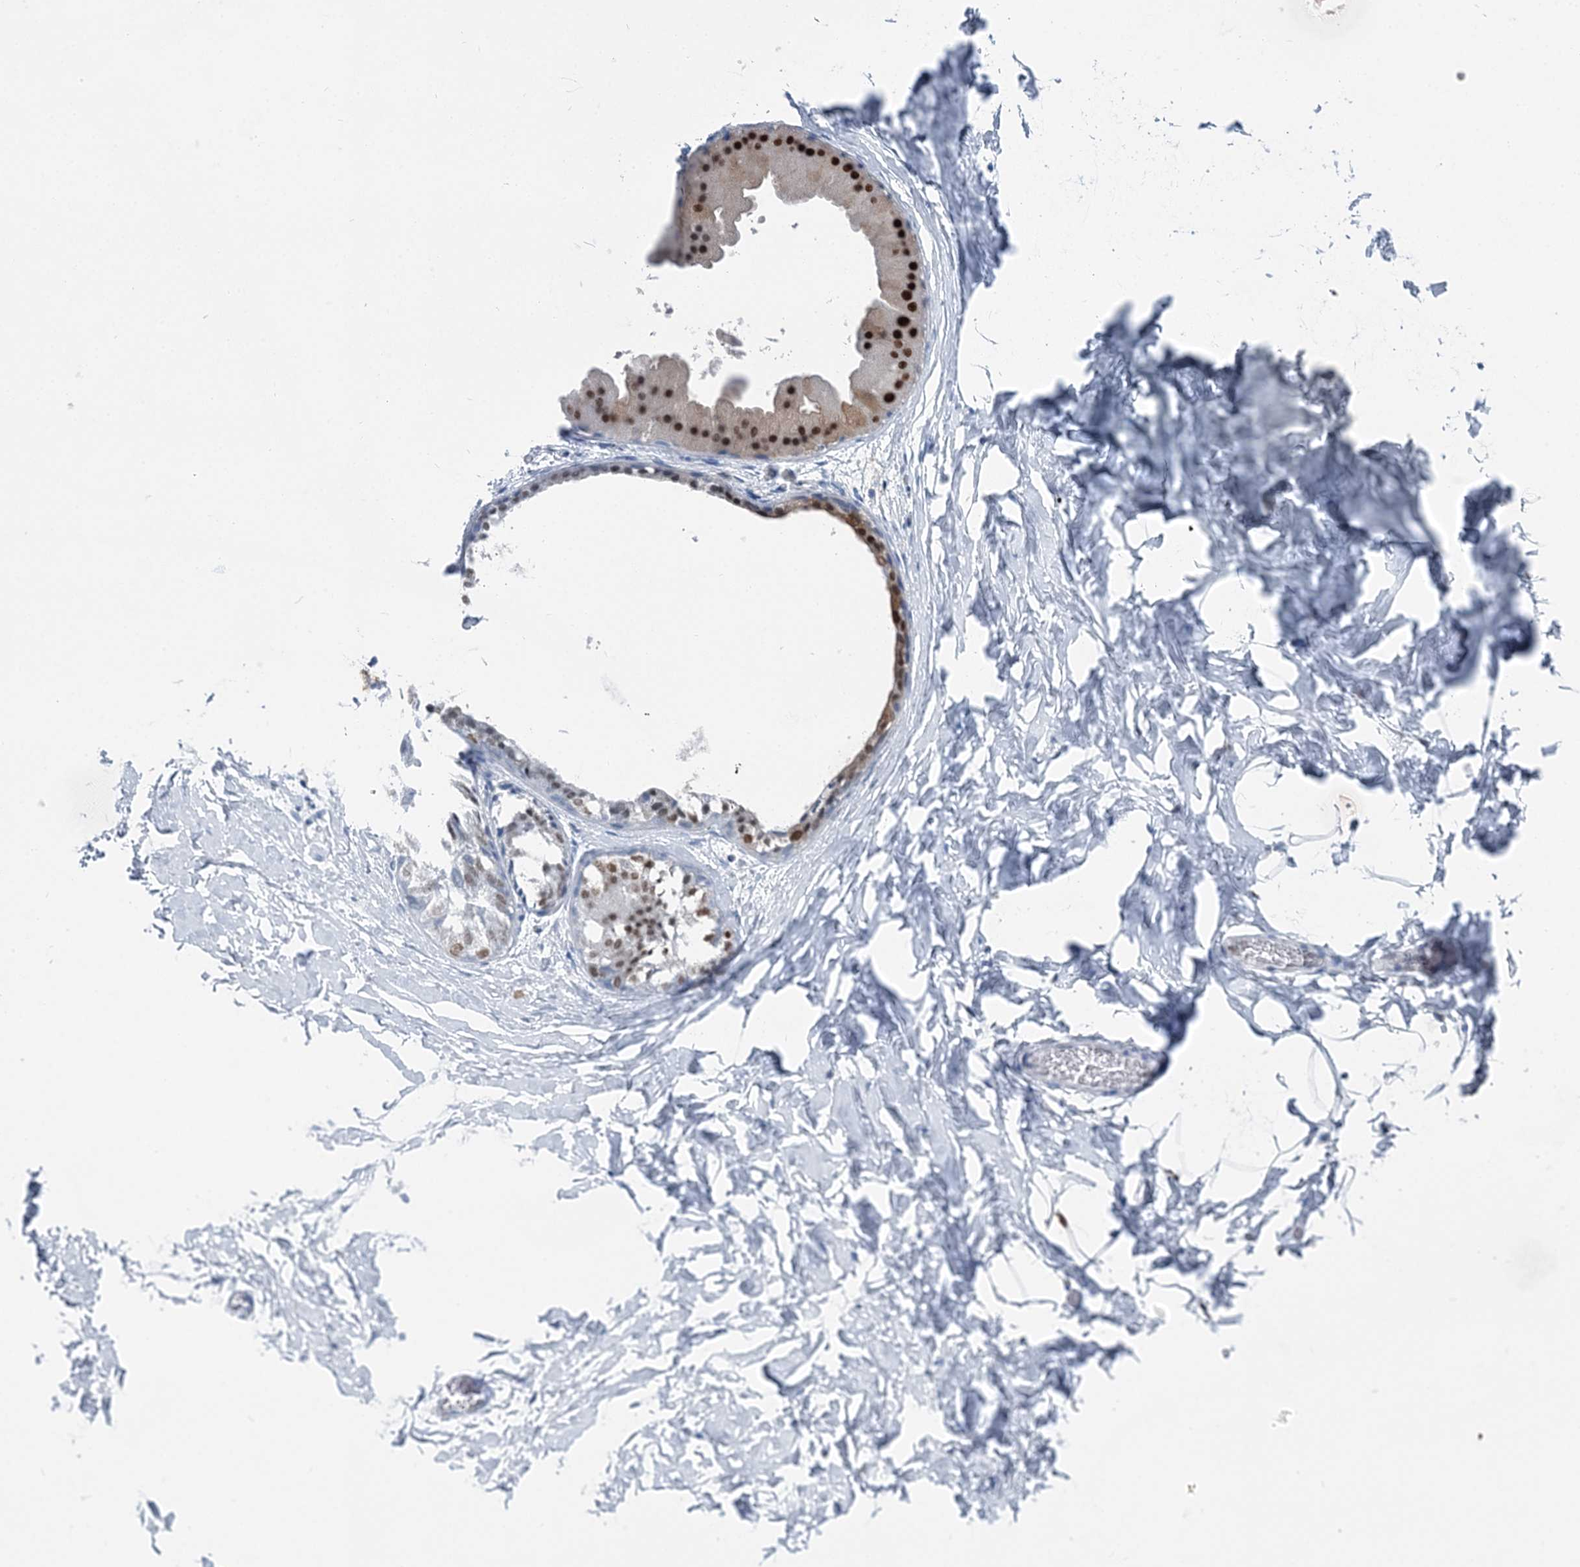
{"staining": {"intensity": "negative", "quantity": "none", "location": "none"}, "tissue": "adipose tissue", "cell_type": "Adipocytes", "image_type": "normal", "snomed": [{"axis": "morphology", "description": "Normal tissue, NOS"}, {"axis": "morphology", "description": "Fibrosis, NOS"}, {"axis": "topography", "description": "Breast"}, {"axis": "topography", "description": "Adipose tissue"}], "caption": "This is a photomicrograph of immunohistochemistry staining of normal adipose tissue, which shows no positivity in adipocytes.", "gene": "HAT1", "patient": {"sex": "female", "age": 39}}